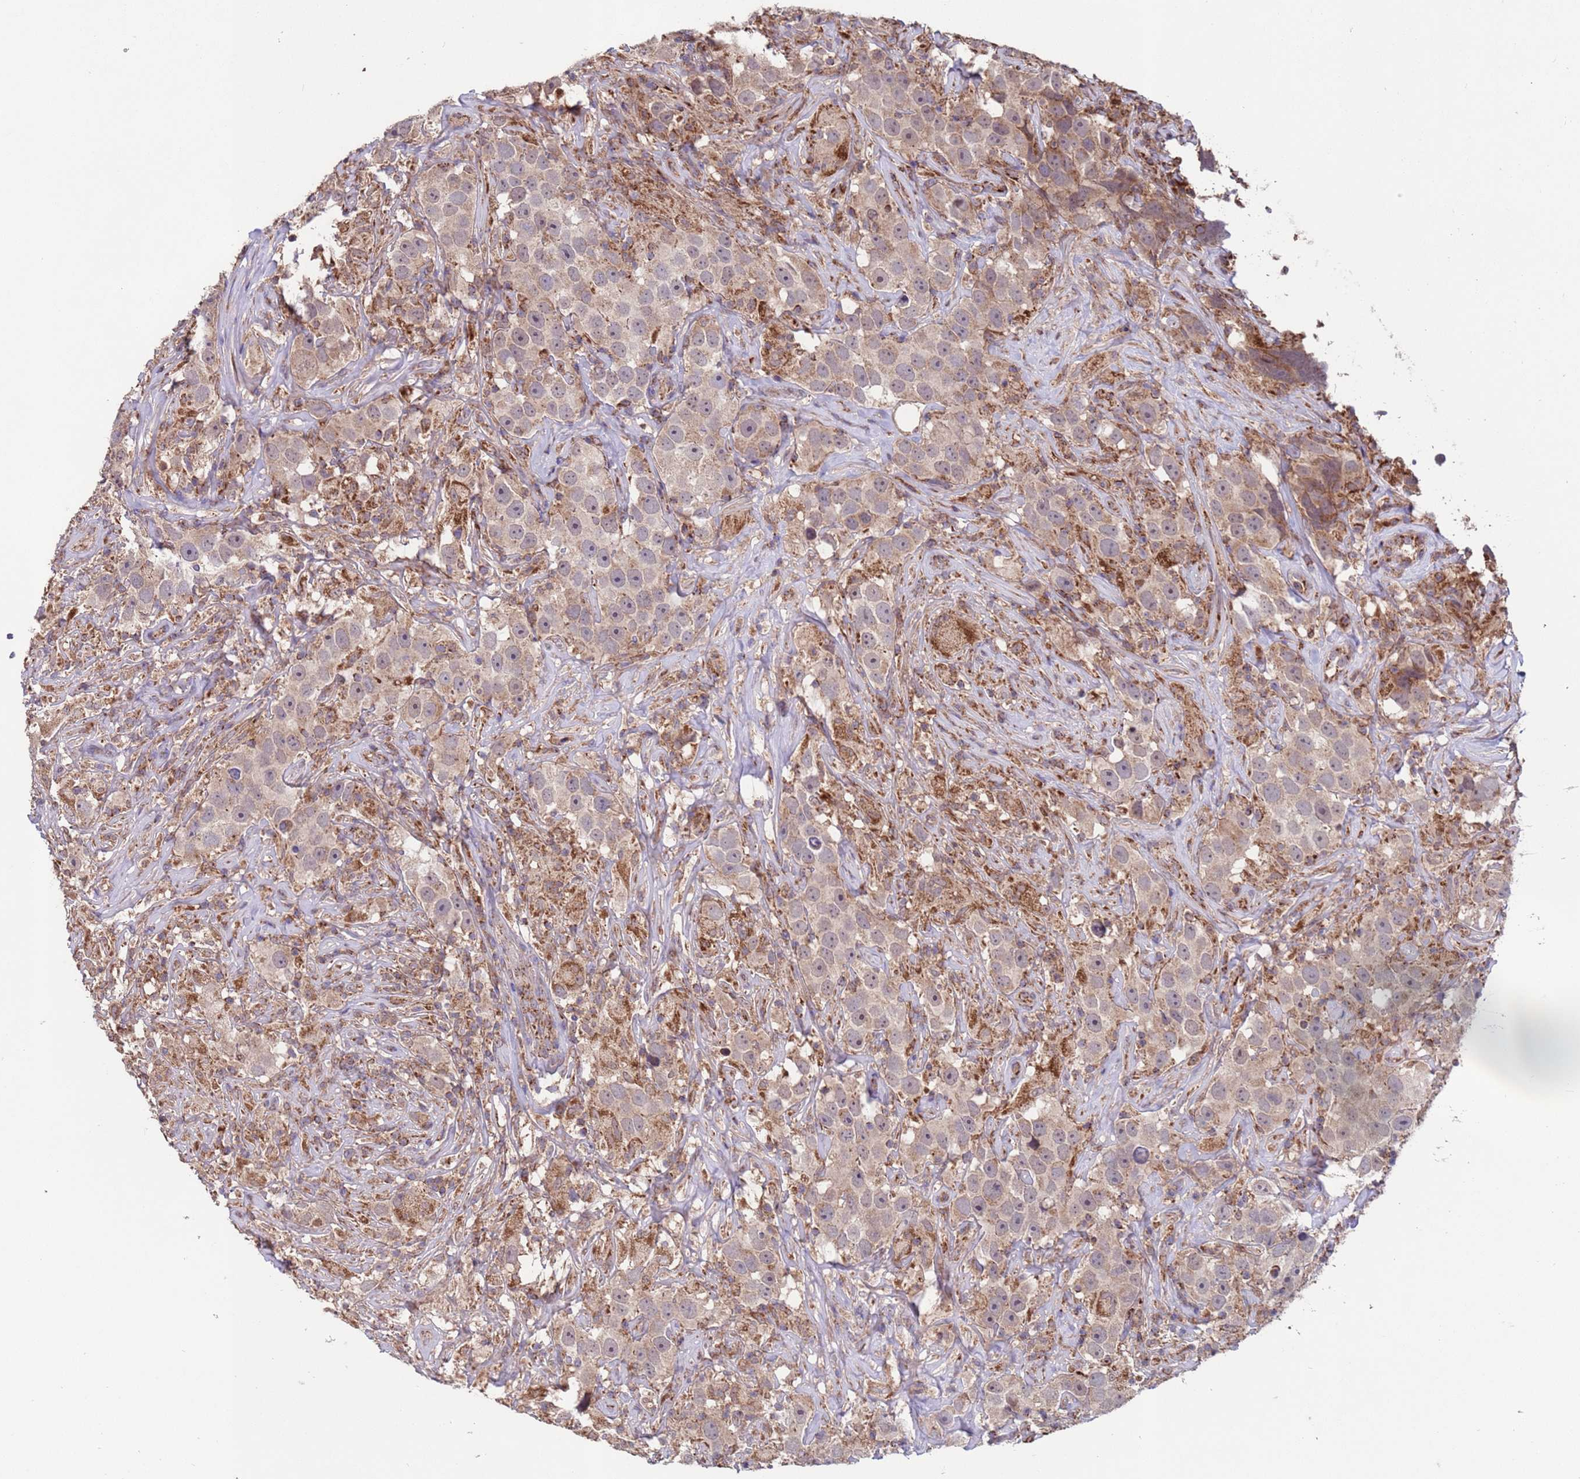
{"staining": {"intensity": "weak", "quantity": "<25%", "location": "cytoplasmic/membranous"}, "tissue": "testis cancer", "cell_type": "Tumor cells", "image_type": "cancer", "snomed": [{"axis": "morphology", "description": "Seminoma, NOS"}, {"axis": "topography", "description": "Testis"}], "caption": "Immunohistochemical staining of testis cancer reveals no significant expression in tumor cells.", "gene": "ACAD8", "patient": {"sex": "male", "age": 49}}